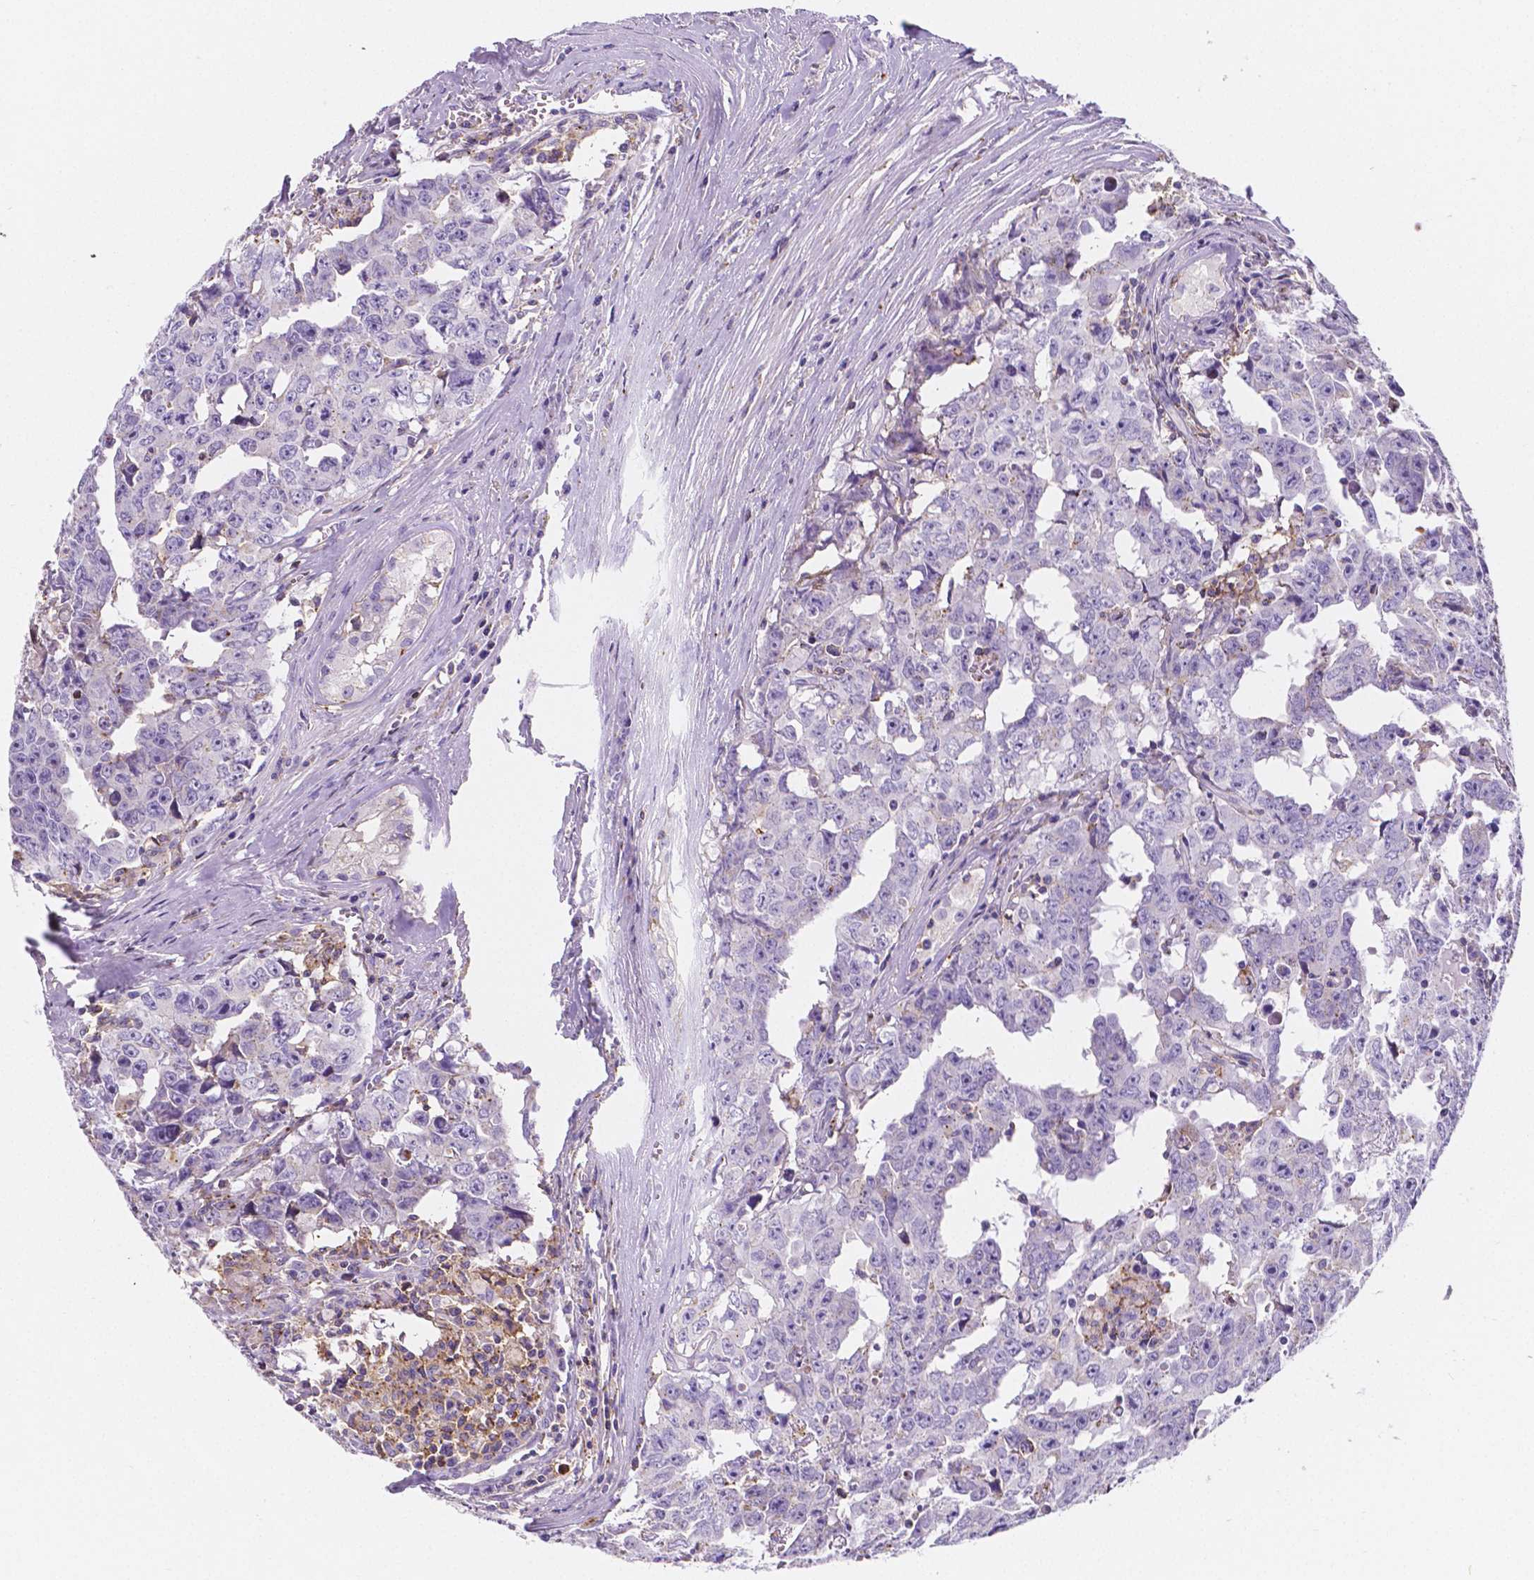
{"staining": {"intensity": "negative", "quantity": "none", "location": "none"}, "tissue": "testis cancer", "cell_type": "Tumor cells", "image_type": "cancer", "snomed": [{"axis": "morphology", "description": "Carcinoma, Embryonal, NOS"}, {"axis": "topography", "description": "Testis"}], "caption": "This is an immunohistochemistry (IHC) histopathology image of human testis cancer. There is no staining in tumor cells.", "gene": "GABRD", "patient": {"sex": "male", "age": 22}}